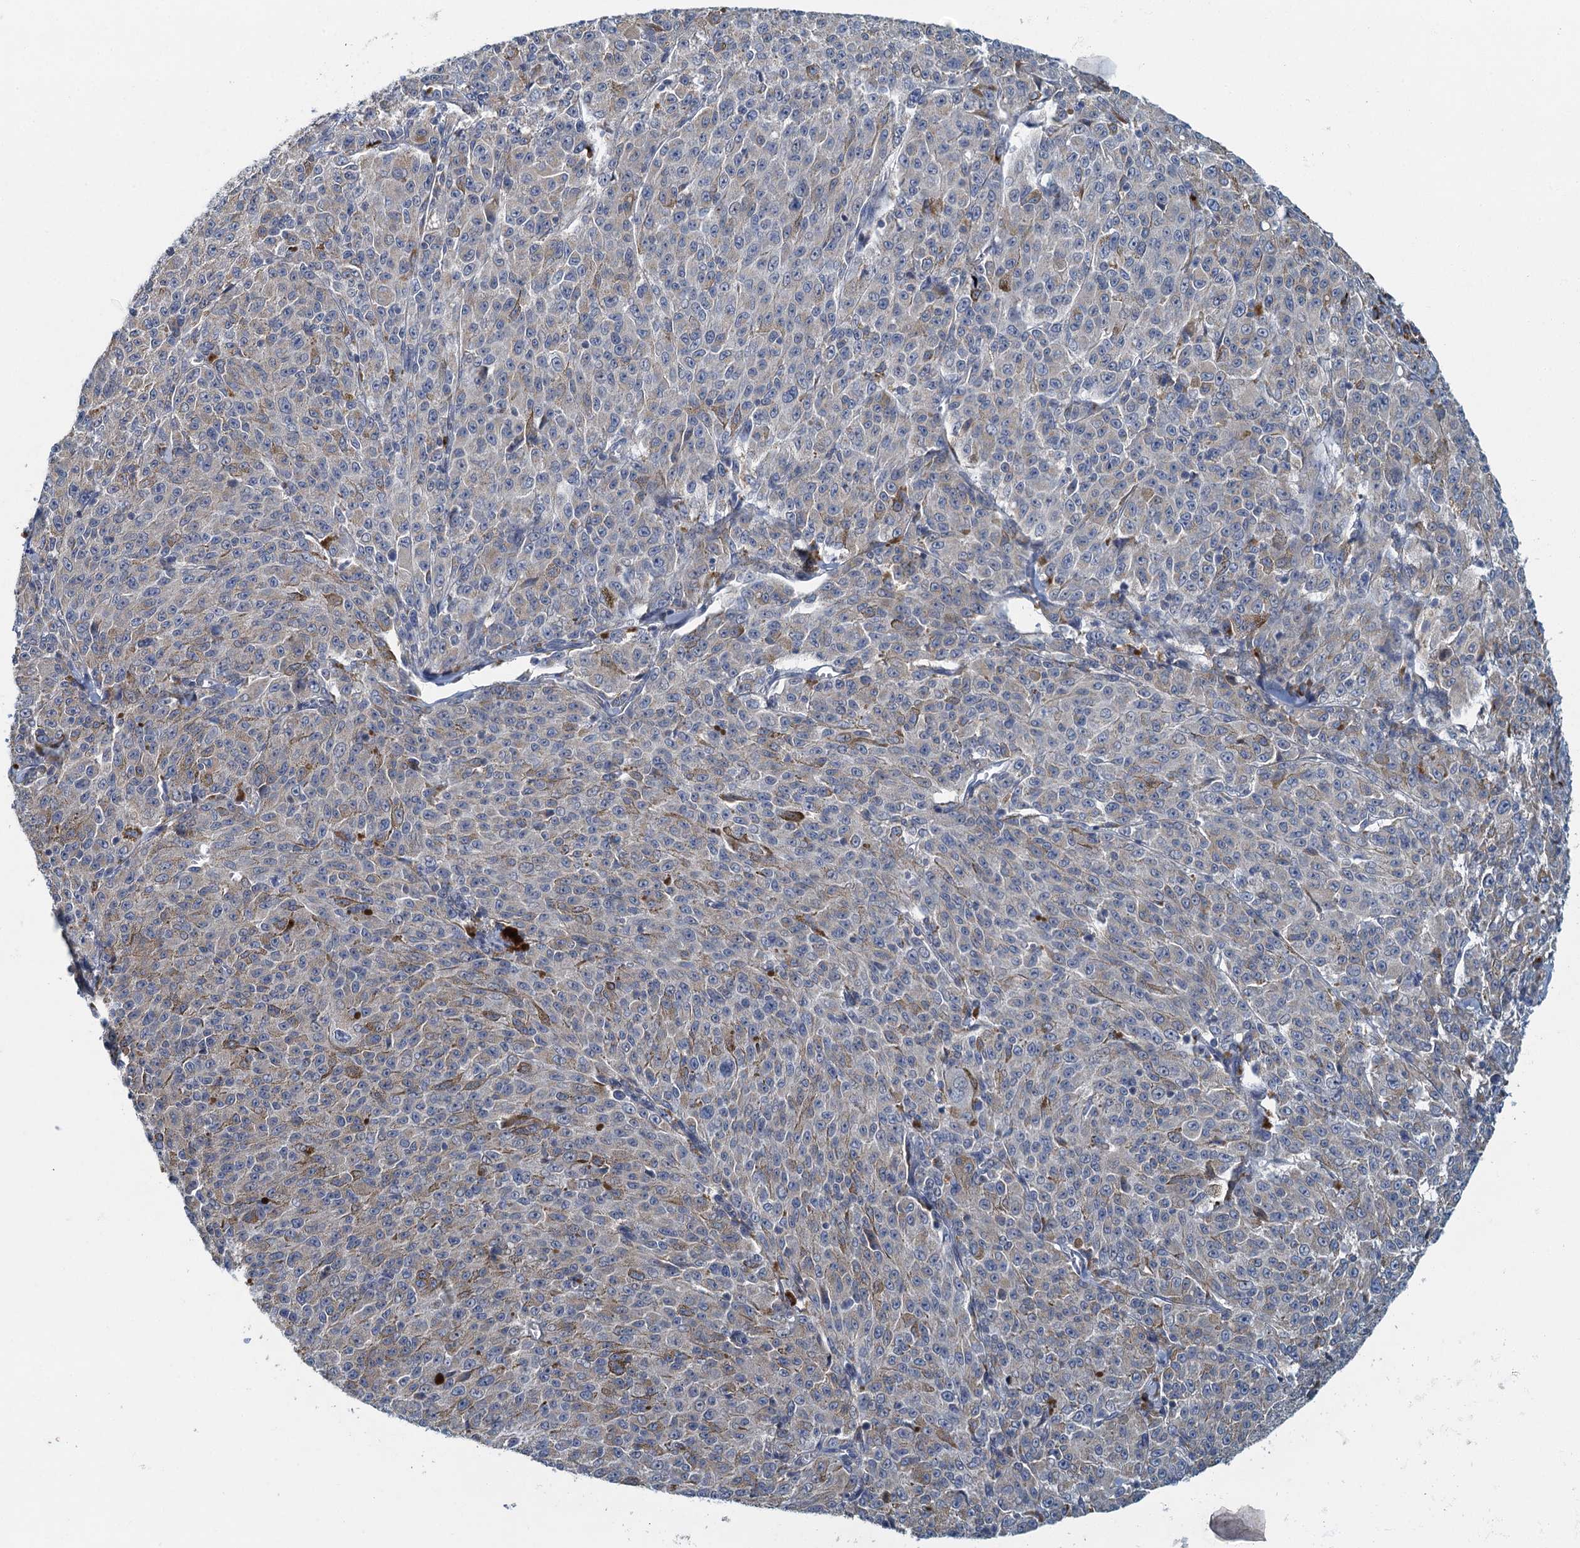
{"staining": {"intensity": "weak", "quantity": "<25%", "location": "cytoplasmic/membranous"}, "tissue": "melanoma", "cell_type": "Tumor cells", "image_type": "cancer", "snomed": [{"axis": "morphology", "description": "Malignant melanoma, NOS"}, {"axis": "topography", "description": "Skin"}], "caption": "Micrograph shows no significant protein positivity in tumor cells of melanoma.", "gene": "ALG2", "patient": {"sex": "female", "age": 52}}